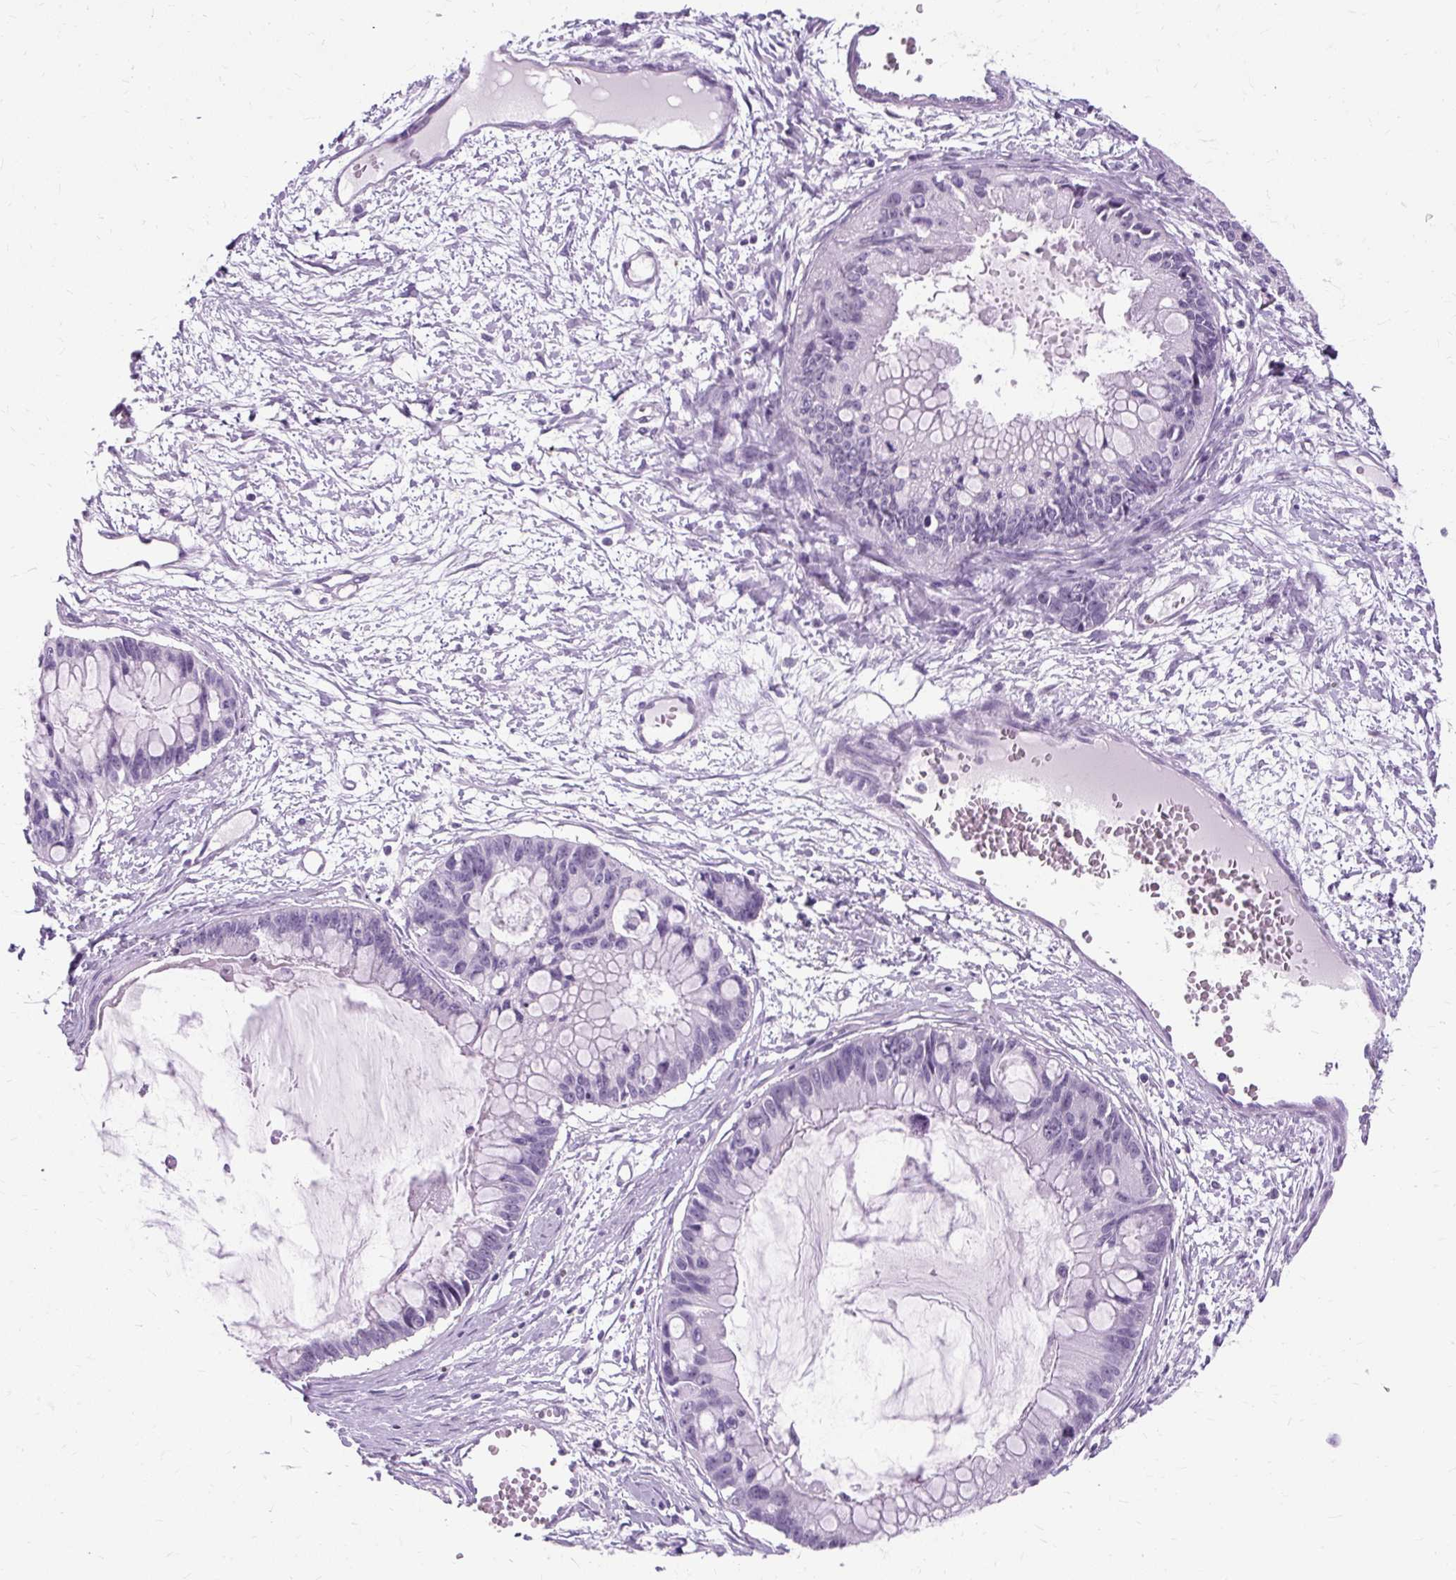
{"staining": {"intensity": "negative", "quantity": "none", "location": "none"}, "tissue": "ovarian cancer", "cell_type": "Tumor cells", "image_type": "cancer", "snomed": [{"axis": "morphology", "description": "Cystadenocarcinoma, mucinous, NOS"}, {"axis": "topography", "description": "Ovary"}], "caption": "The micrograph exhibits no staining of tumor cells in mucinous cystadenocarcinoma (ovarian).", "gene": "RYBP", "patient": {"sex": "female", "age": 63}}